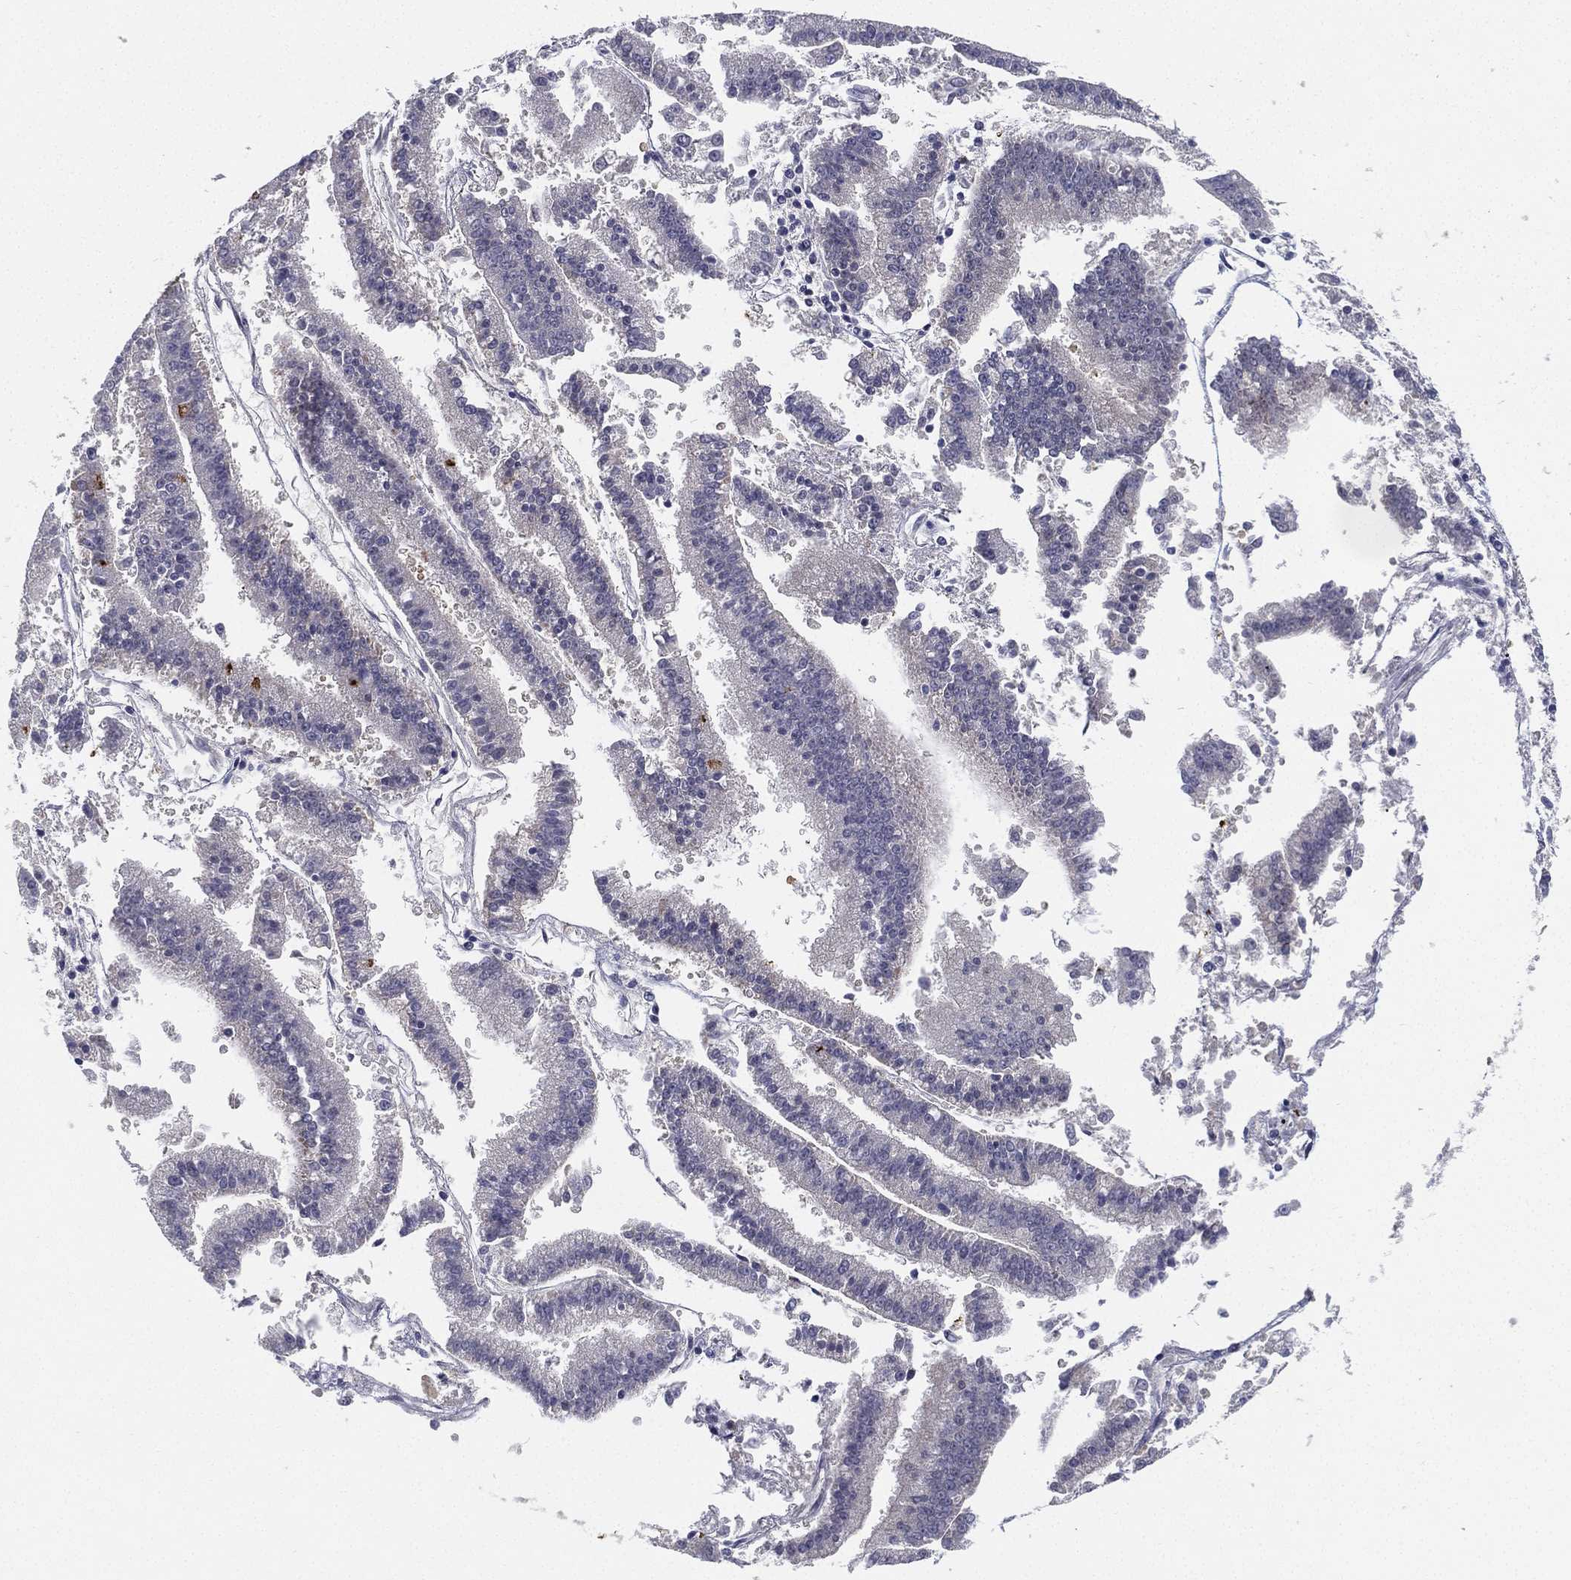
{"staining": {"intensity": "negative", "quantity": "none", "location": "none"}, "tissue": "endometrial cancer", "cell_type": "Tumor cells", "image_type": "cancer", "snomed": [{"axis": "morphology", "description": "Adenocarcinoma, NOS"}, {"axis": "topography", "description": "Endometrium"}], "caption": "This is an immunohistochemistry photomicrograph of adenocarcinoma (endometrial). There is no expression in tumor cells.", "gene": "MS4A8", "patient": {"sex": "female", "age": 66}}